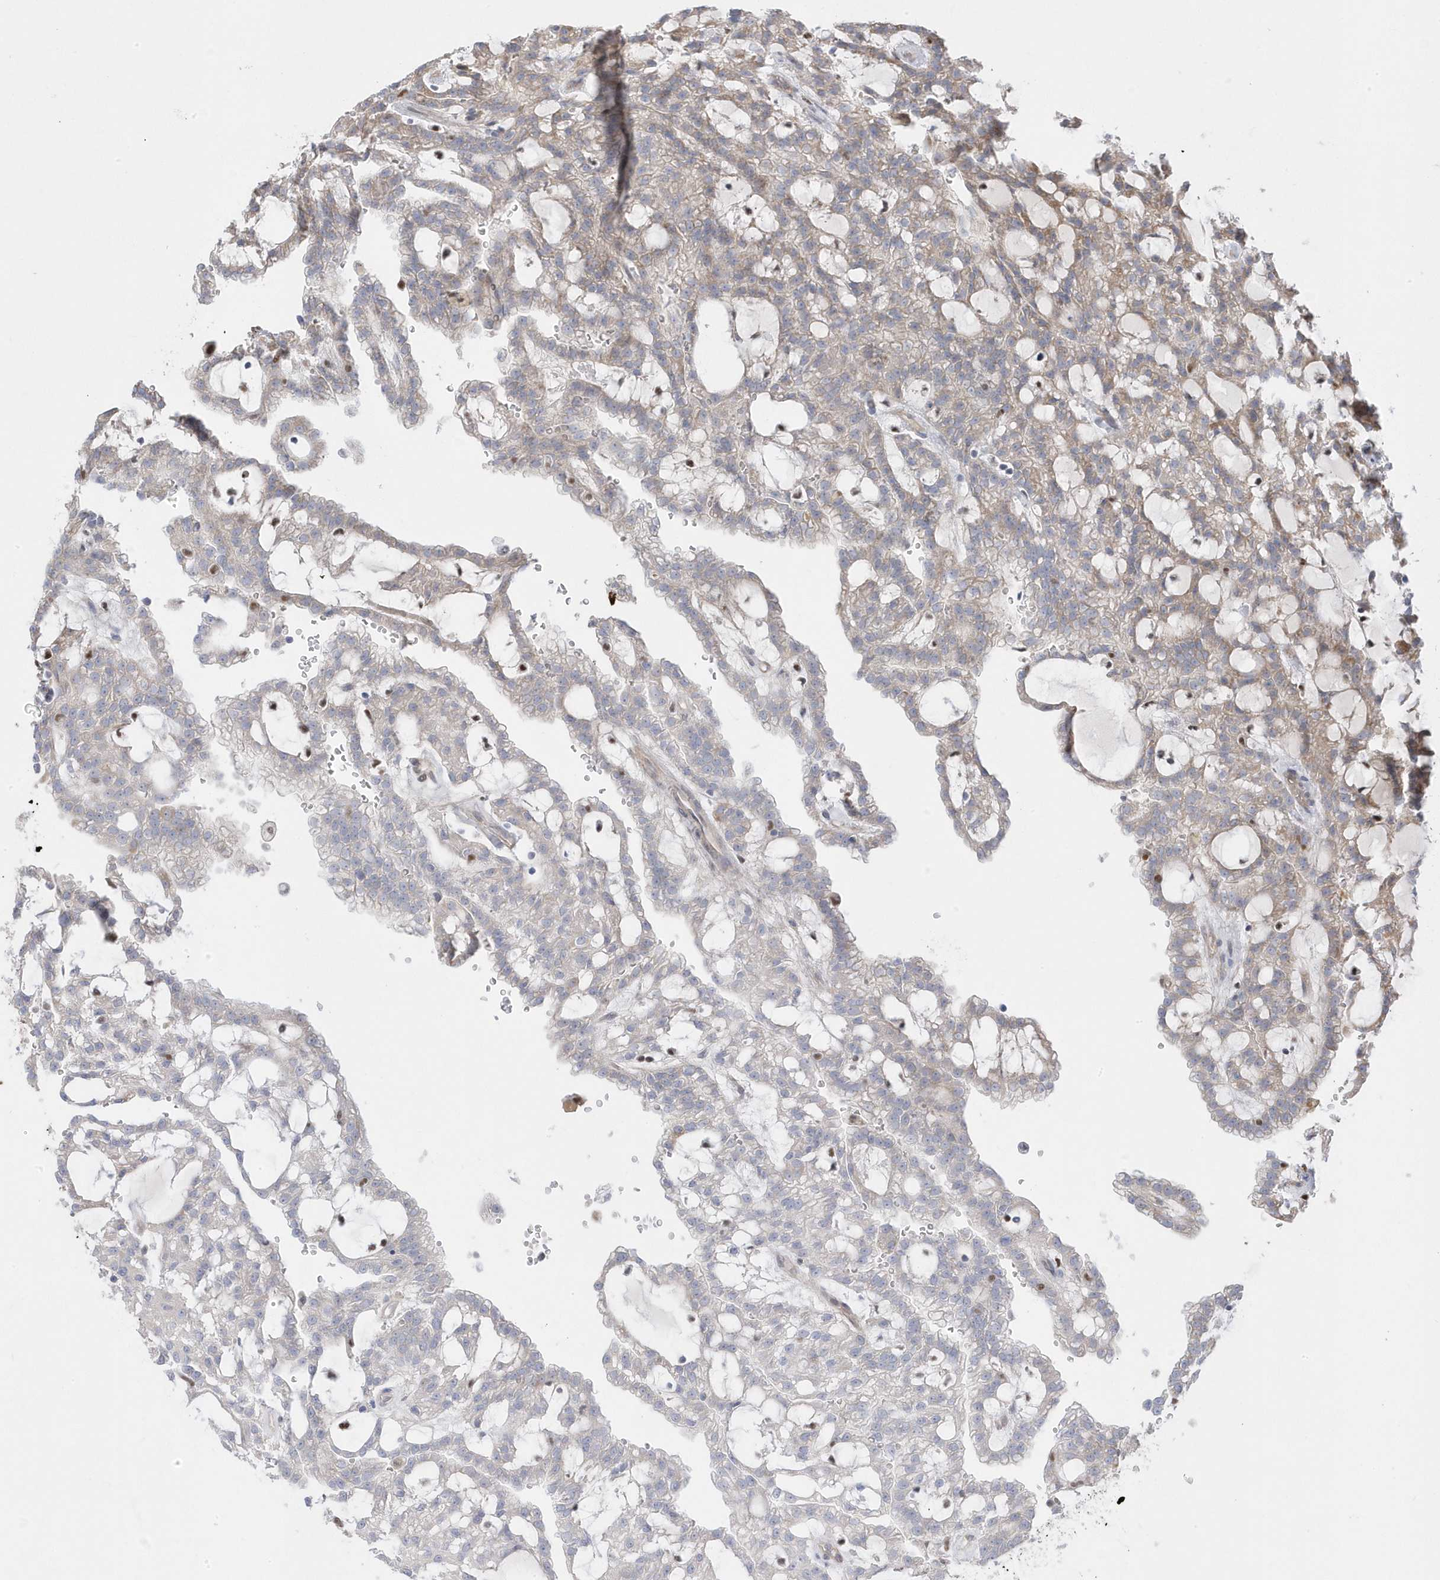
{"staining": {"intensity": "weak", "quantity": "25%-75%", "location": "cytoplasmic/membranous"}, "tissue": "renal cancer", "cell_type": "Tumor cells", "image_type": "cancer", "snomed": [{"axis": "morphology", "description": "Adenocarcinoma, NOS"}, {"axis": "topography", "description": "Kidney"}], "caption": "Immunohistochemical staining of human renal adenocarcinoma reveals low levels of weak cytoplasmic/membranous expression in approximately 25%-75% of tumor cells. Nuclei are stained in blue.", "gene": "GTPBP6", "patient": {"sex": "male", "age": 63}}